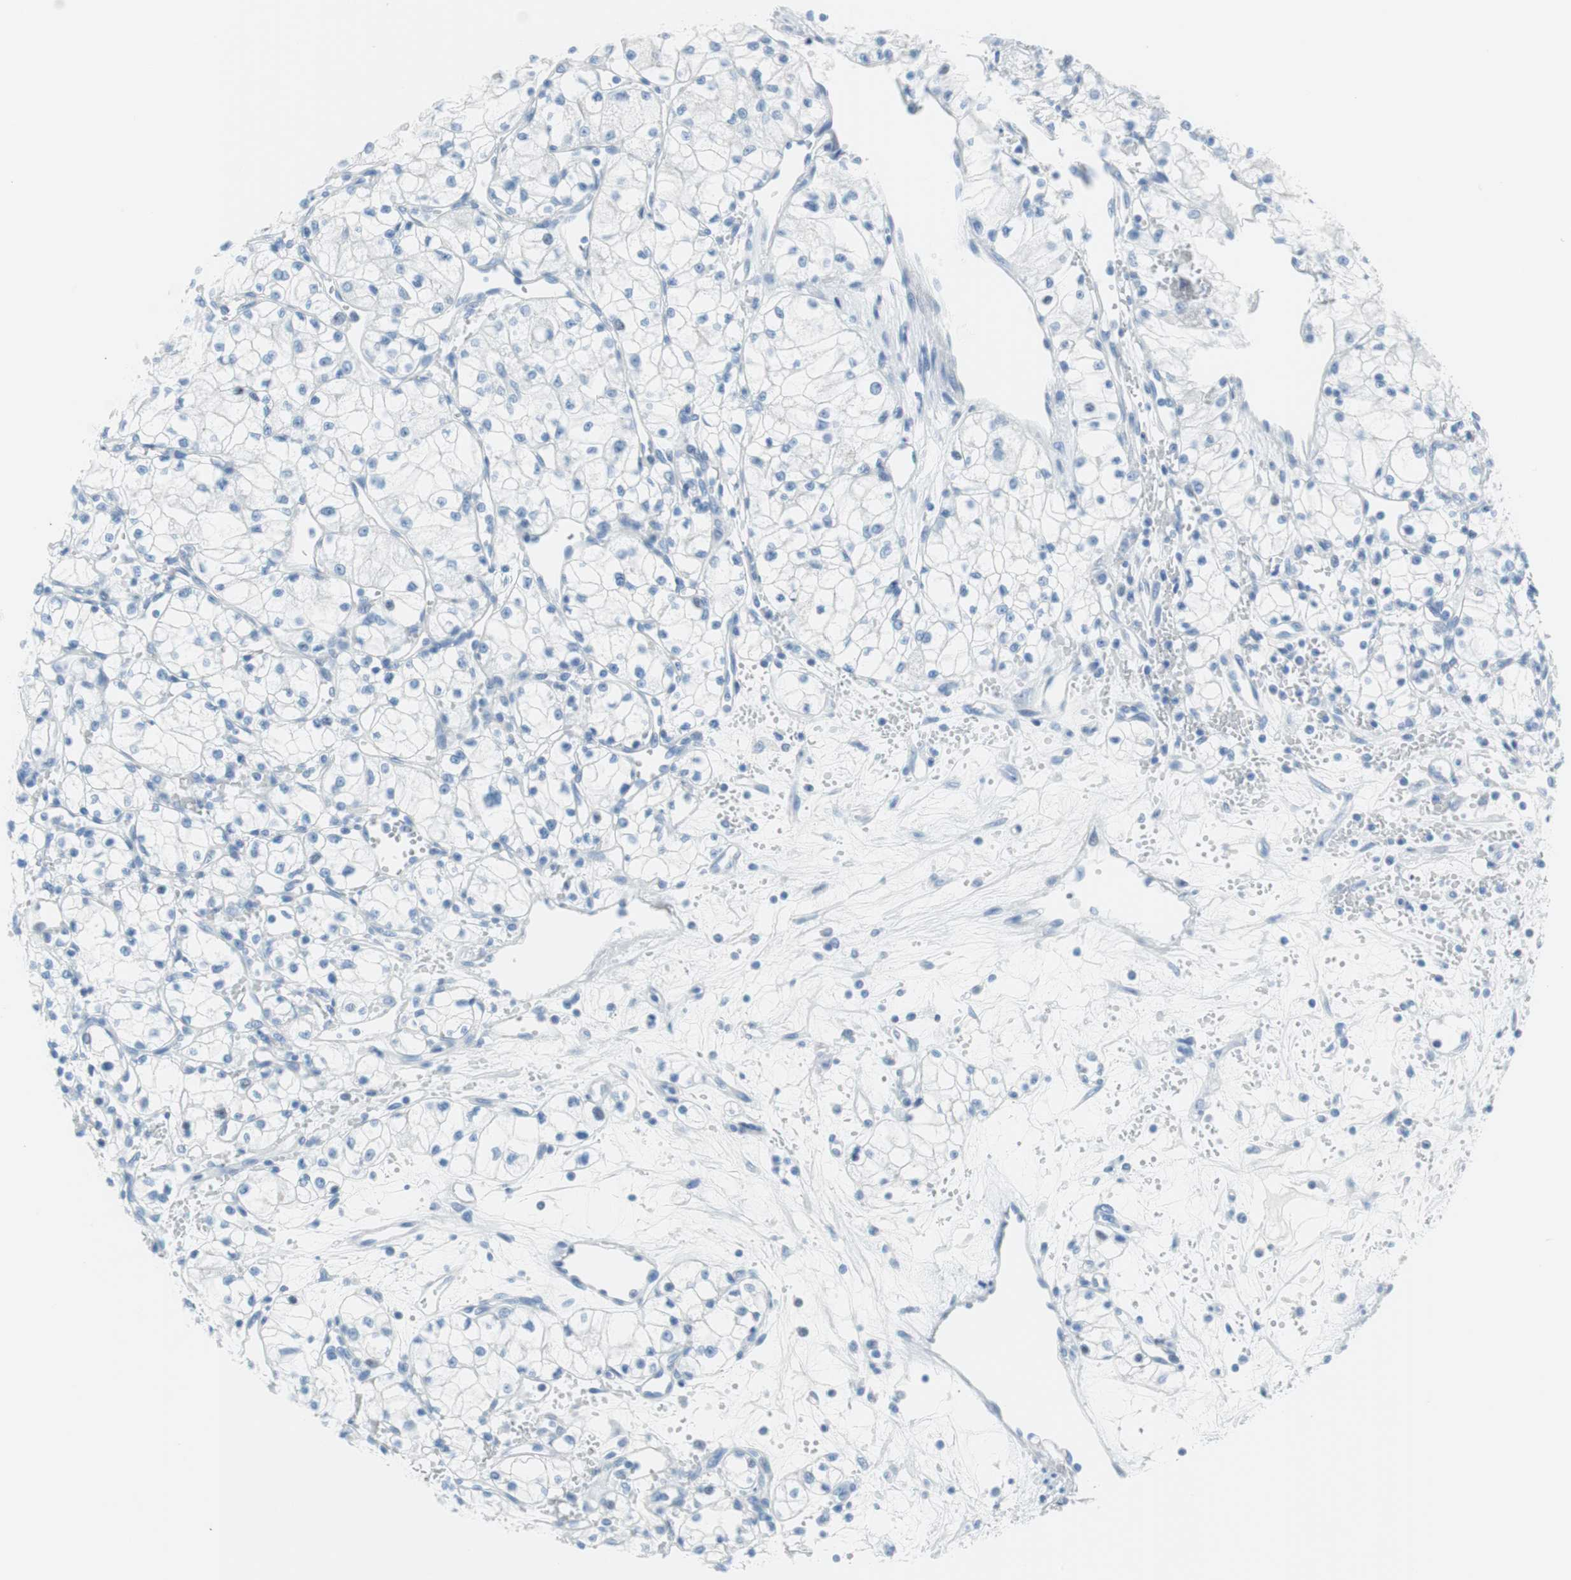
{"staining": {"intensity": "negative", "quantity": "none", "location": "none"}, "tissue": "renal cancer", "cell_type": "Tumor cells", "image_type": "cancer", "snomed": [{"axis": "morphology", "description": "Normal tissue, NOS"}, {"axis": "morphology", "description": "Adenocarcinoma, NOS"}, {"axis": "topography", "description": "Kidney"}], "caption": "Renal adenocarcinoma was stained to show a protein in brown. There is no significant staining in tumor cells.", "gene": "MYH1", "patient": {"sex": "male", "age": 59}}